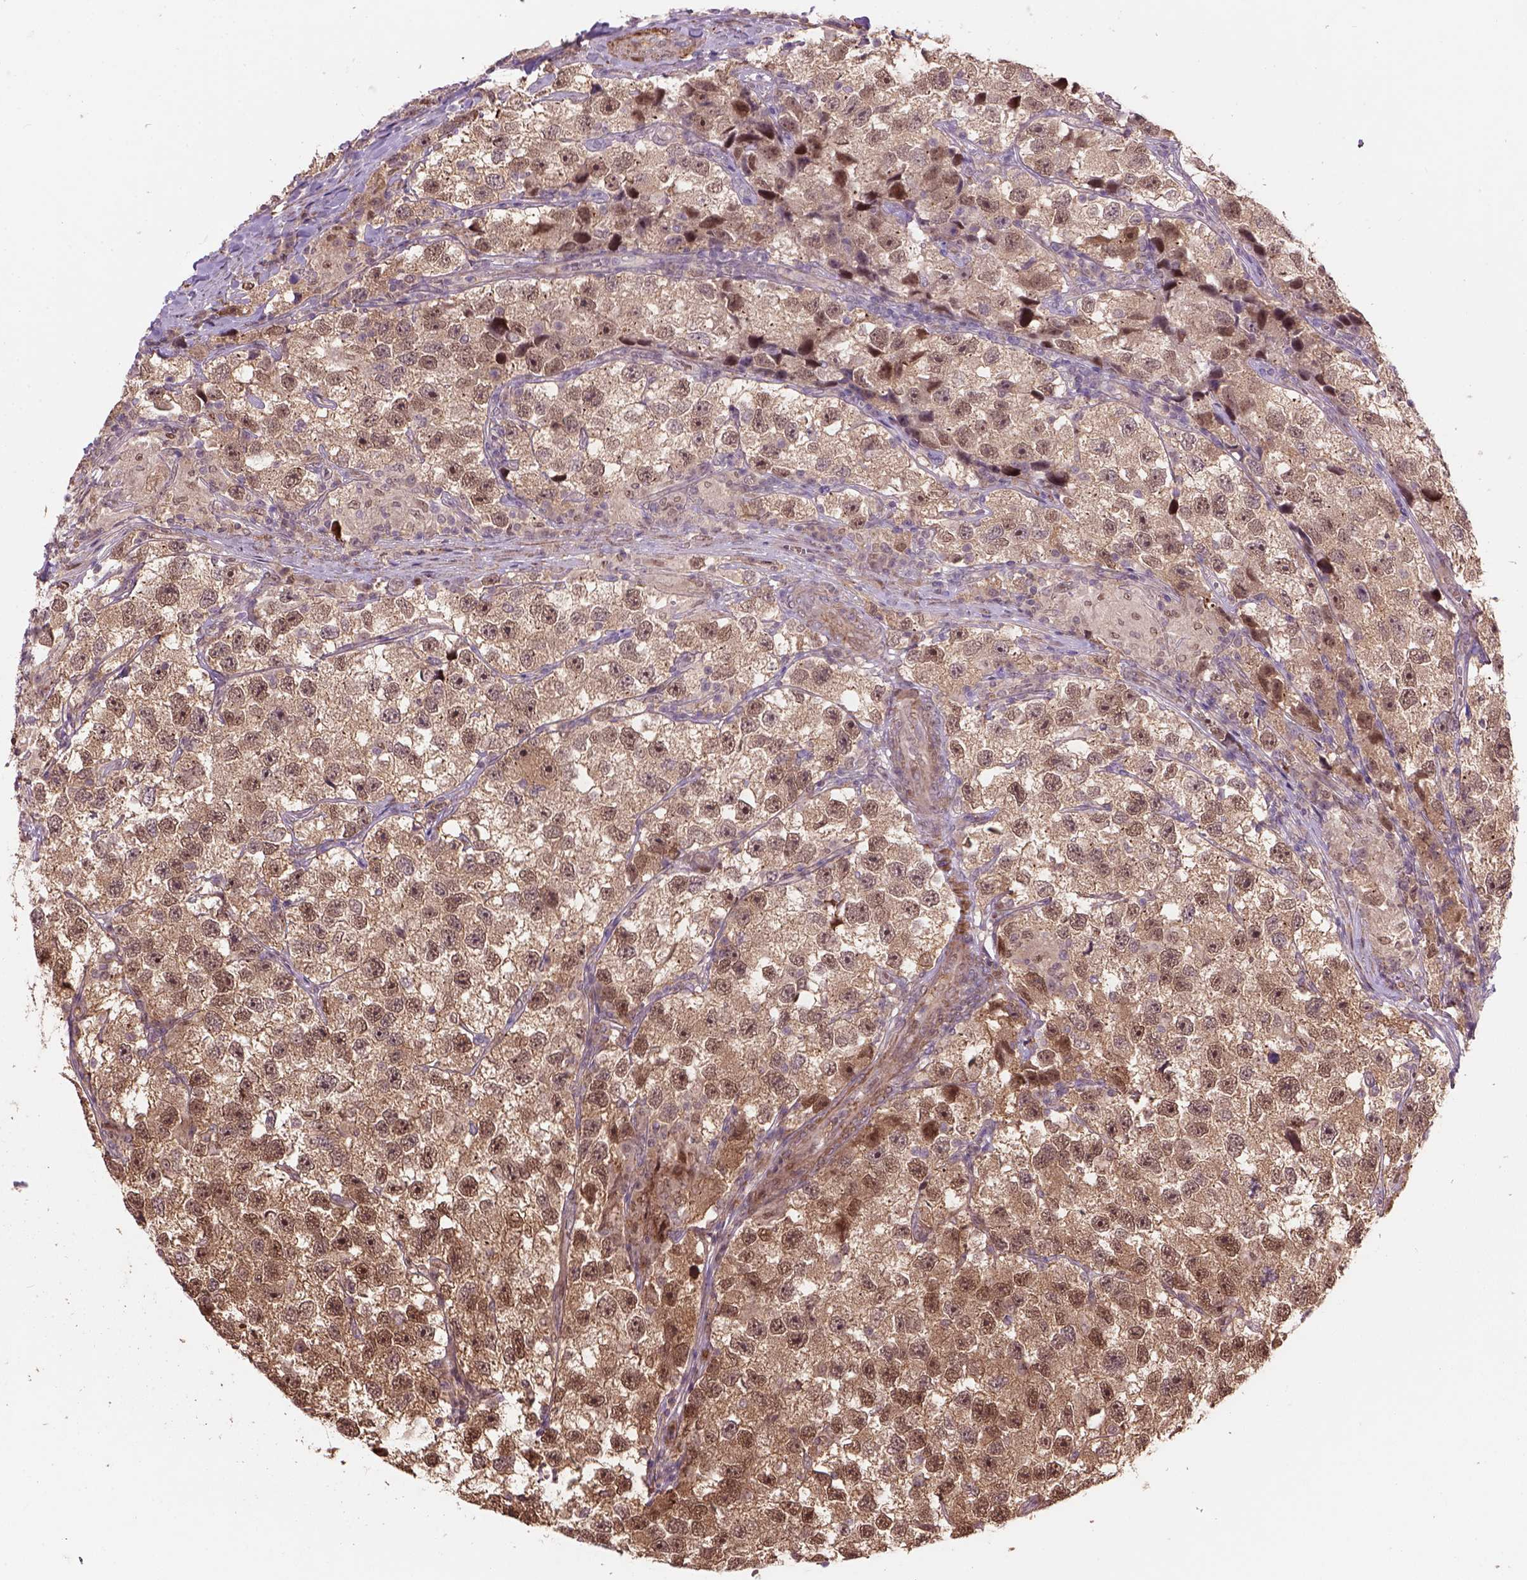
{"staining": {"intensity": "moderate", "quantity": "25%-75%", "location": "cytoplasmic/membranous,nuclear"}, "tissue": "testis cancer", "cell_type": "Tumor cells", "image_type": "cancer", "snomed": [{"axis": "morphology", "description": "Seminoma, NOS"}, {"axis": "topography", "description": "Testis"}], "caption": "Immunohistochemical staining of human testis seminoma reveals medium levels of moderate cytoplasmic/membranous and nuclear protein staining in about 25%-75% of tumor cells.", "gene": "PSMD11", "patient": {"sex": "male", "age": 26}}